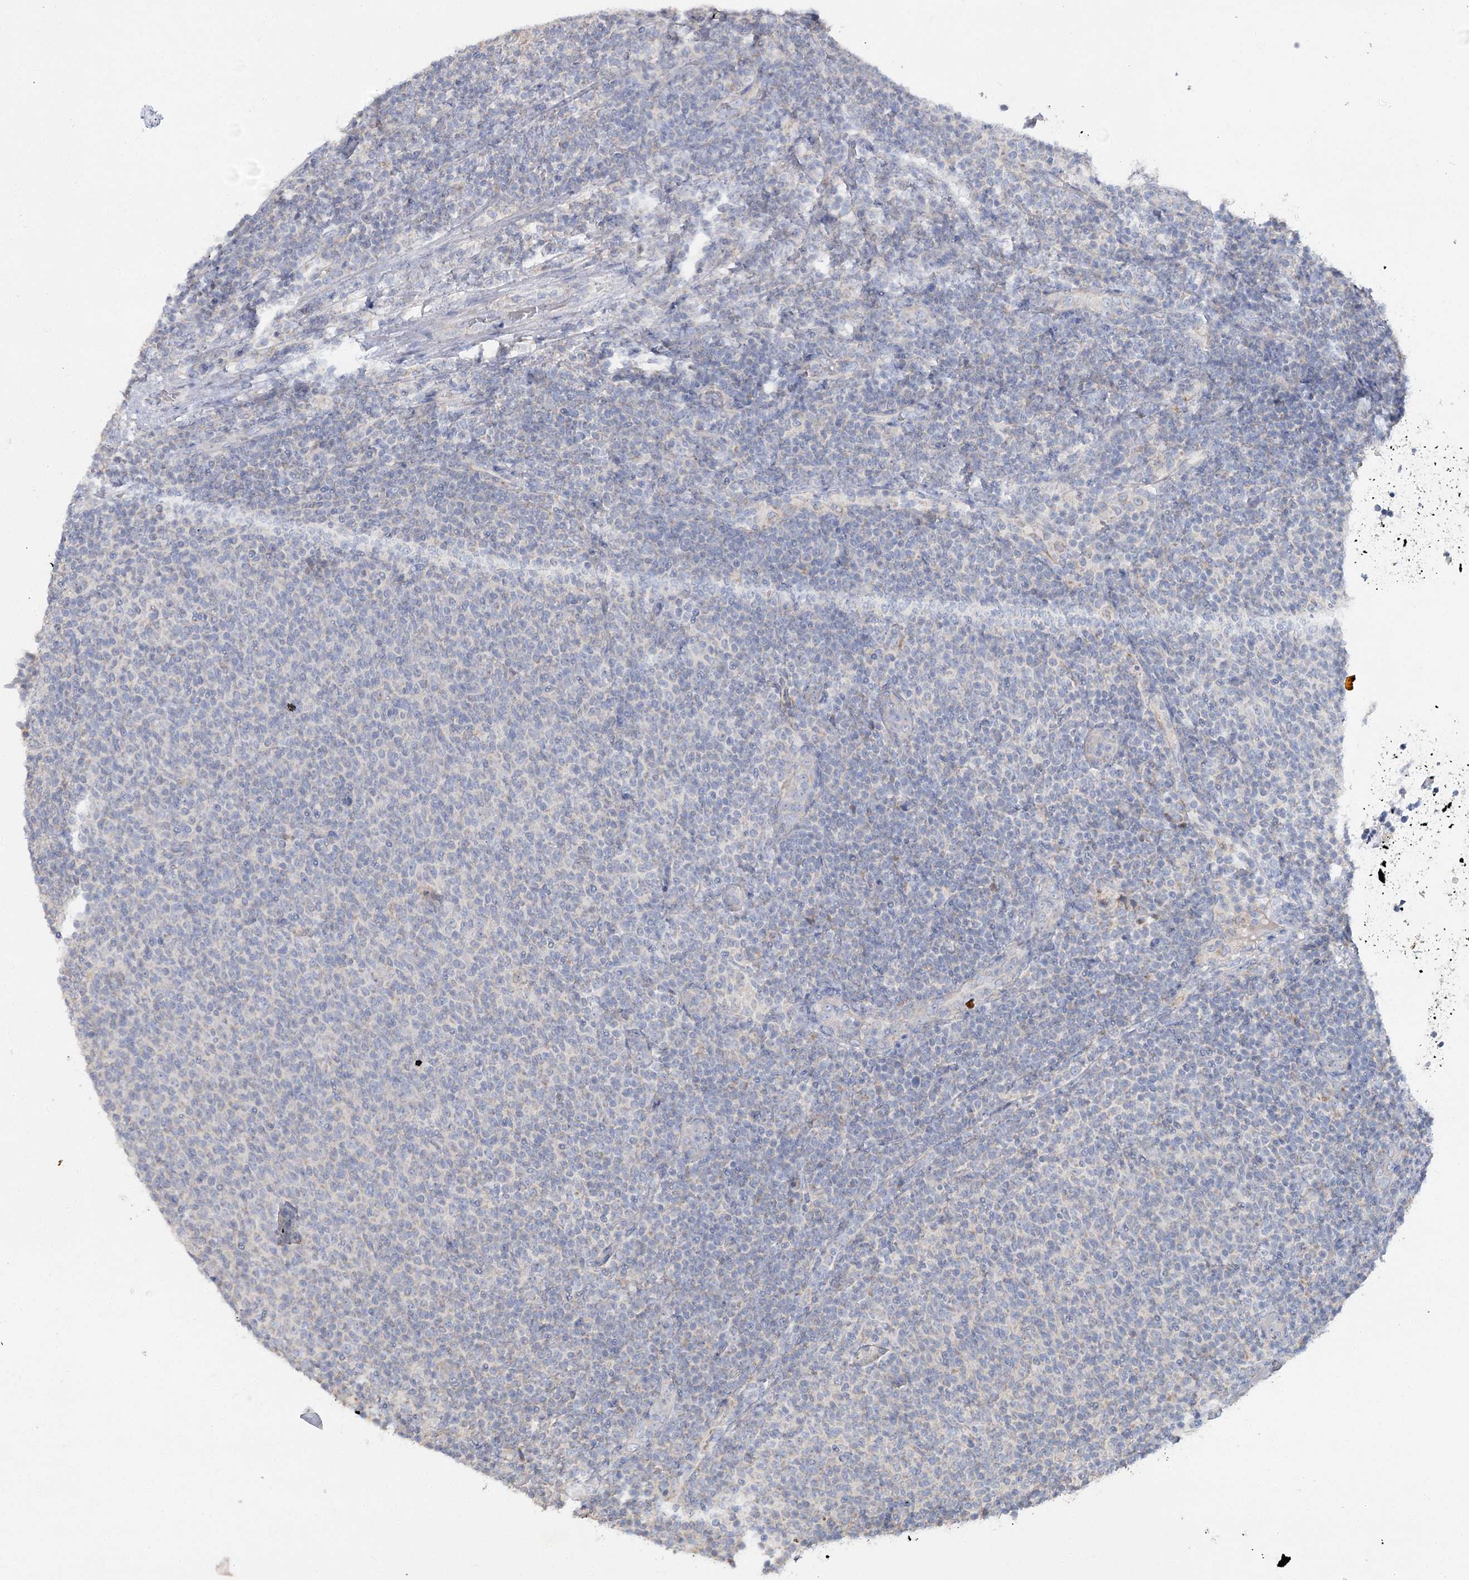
{"staining": {"intensity": "negative", "quantity": "none", "location": "none"}, "tissue": "lymphoma", "cell_type": "Tumor cells", "image_type": "cancer", "snomed": [{"axis": "morphology", "description": "Malignant lymphoma, non-Hodgkin's type, Low grade"}, {"axis": "topography", "description": "Lymph node"}], "caption": "Tumor cells show no significant positivity in lymphoma.", "gene": "TMEM187", "patient": {"sex": "male", "age": 66}}